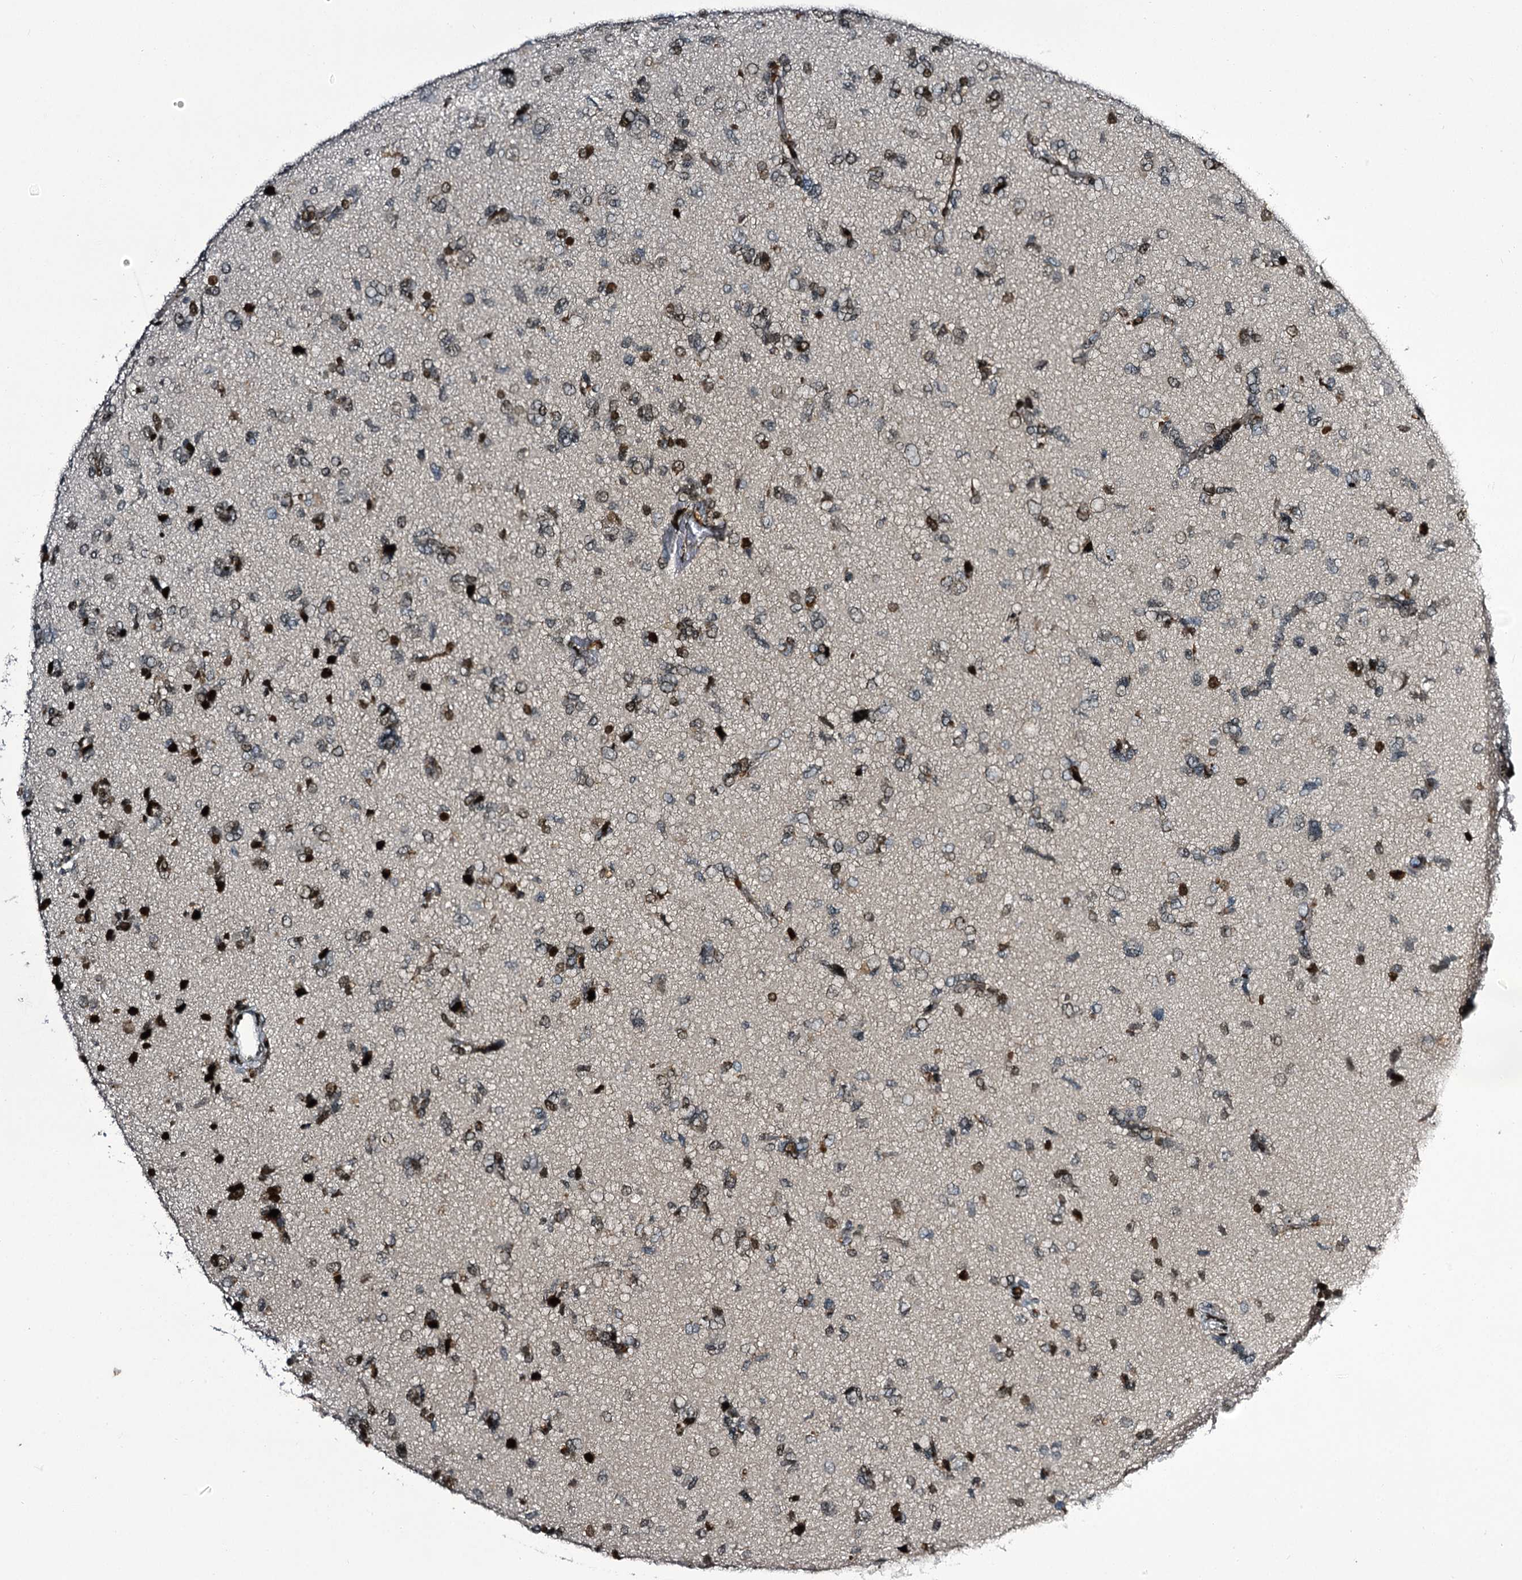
{"staining": {"intensity": "weak", "quantity": "<25%", "location": "cytoplasmic/membranous"}, "tissue": "glioma", "cell_type": "Tumor cells", "image_type": "cancer", "snomed": [{"axis": "morphology", "description": "Glioma, malignant, High grade"}, {"axis": "topography", "description": "Brain"}], "caption": "This is a photomicrograph of immunohistochemistry (IHC) staining of glioma, which shows no expression in tumor cells.", "gene": "ITFG2", "patient": {"sex": "female", "age": 59}}